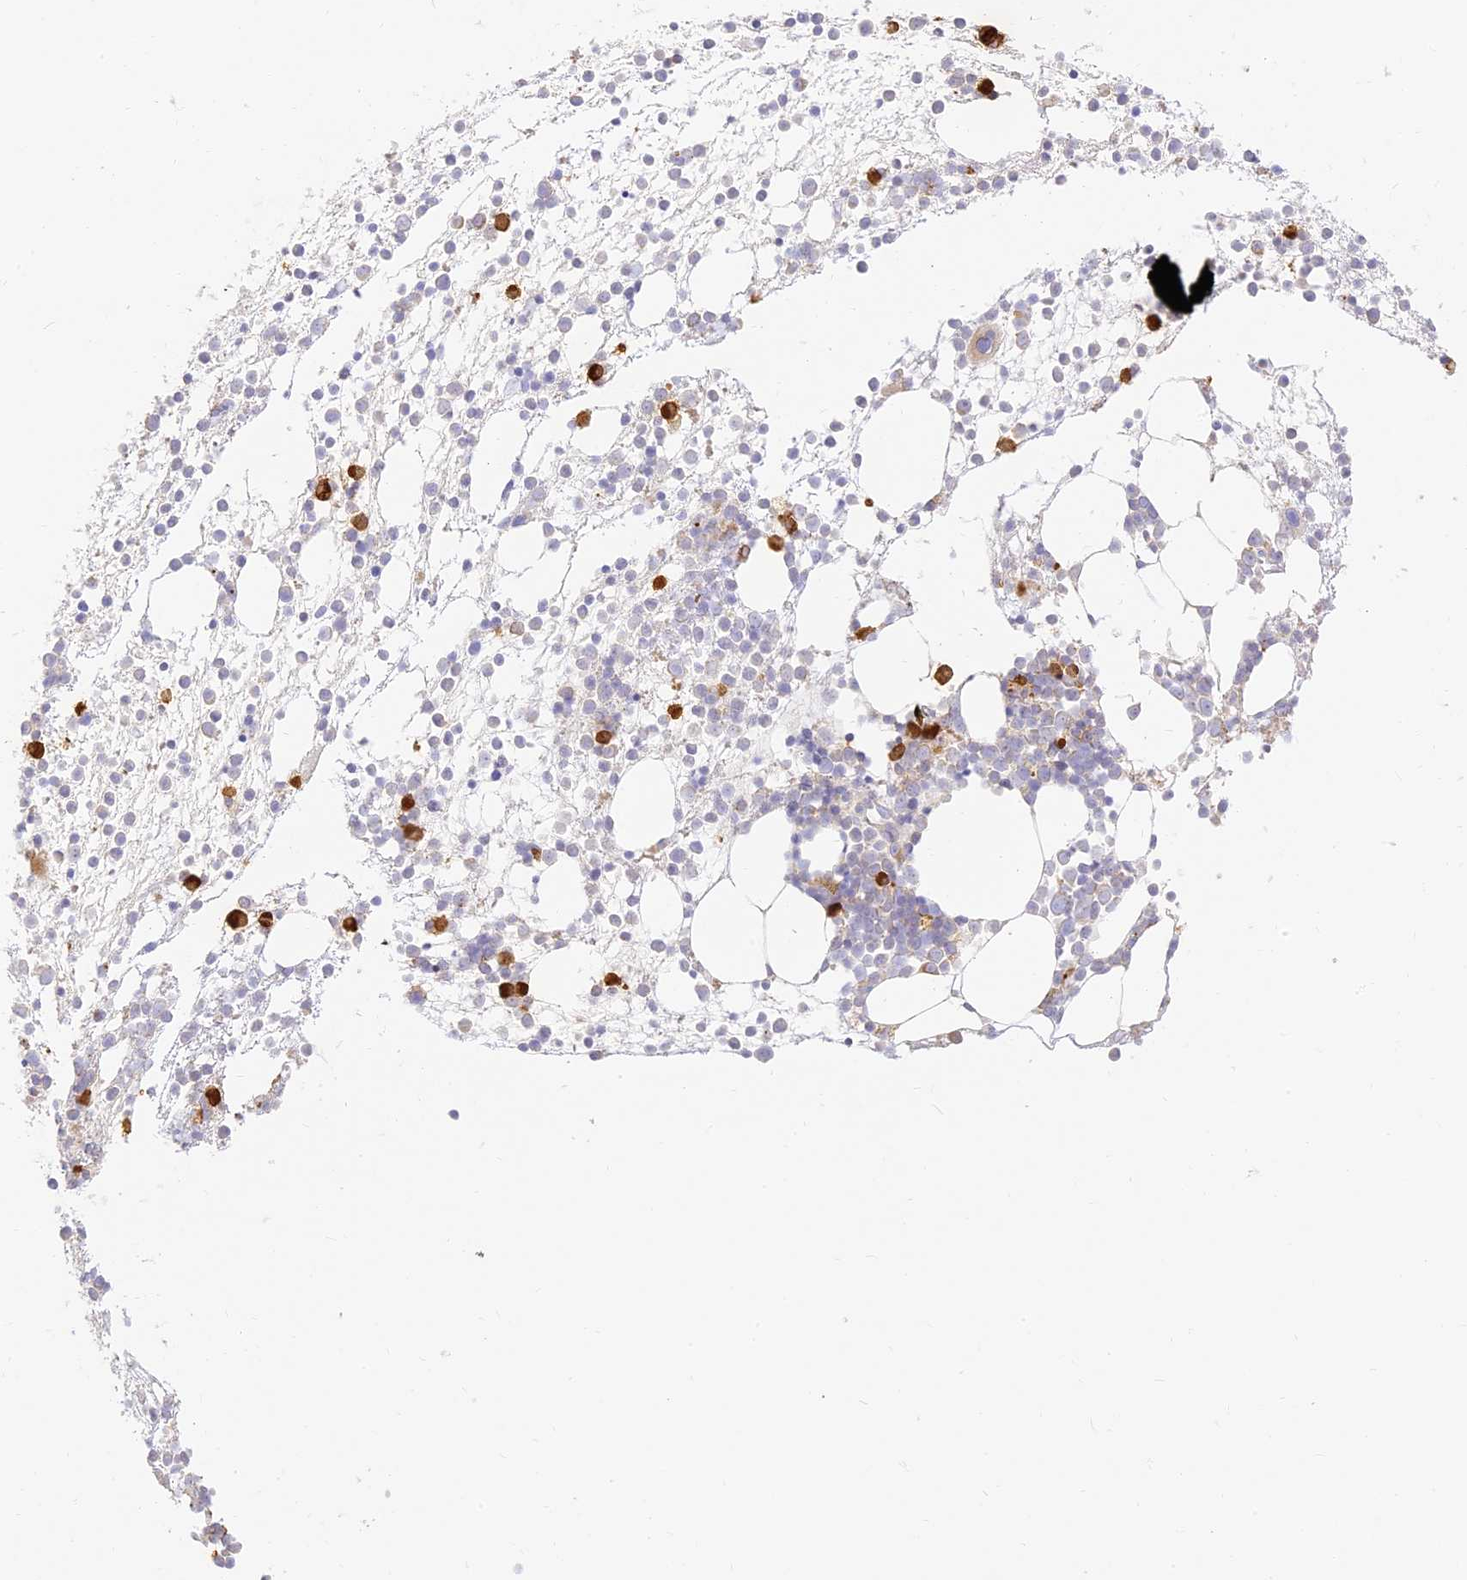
{"staining": {"intensity": "strong", "quantity": "<25%", "location": "cytoplasmic/membranous"}, "tissue": "bone marrow", "cell_type": "Hematopoietic cells", "image_type": "normal", "snomed": [{"axis": "morphology", "description": "Normal tissue, NOS"}, {"axis": "topography", "description": "Bone marrow"}], "caption": "Bone marrow was stained to show a protein in brown. There is medium levels of strong cytoplasmic/membranous positivity in about <25% of hematopoietic cells. Nuclei are stained in blue.", "gene": "LRRC15", "patient": {"sex": "male", "age": 54}}